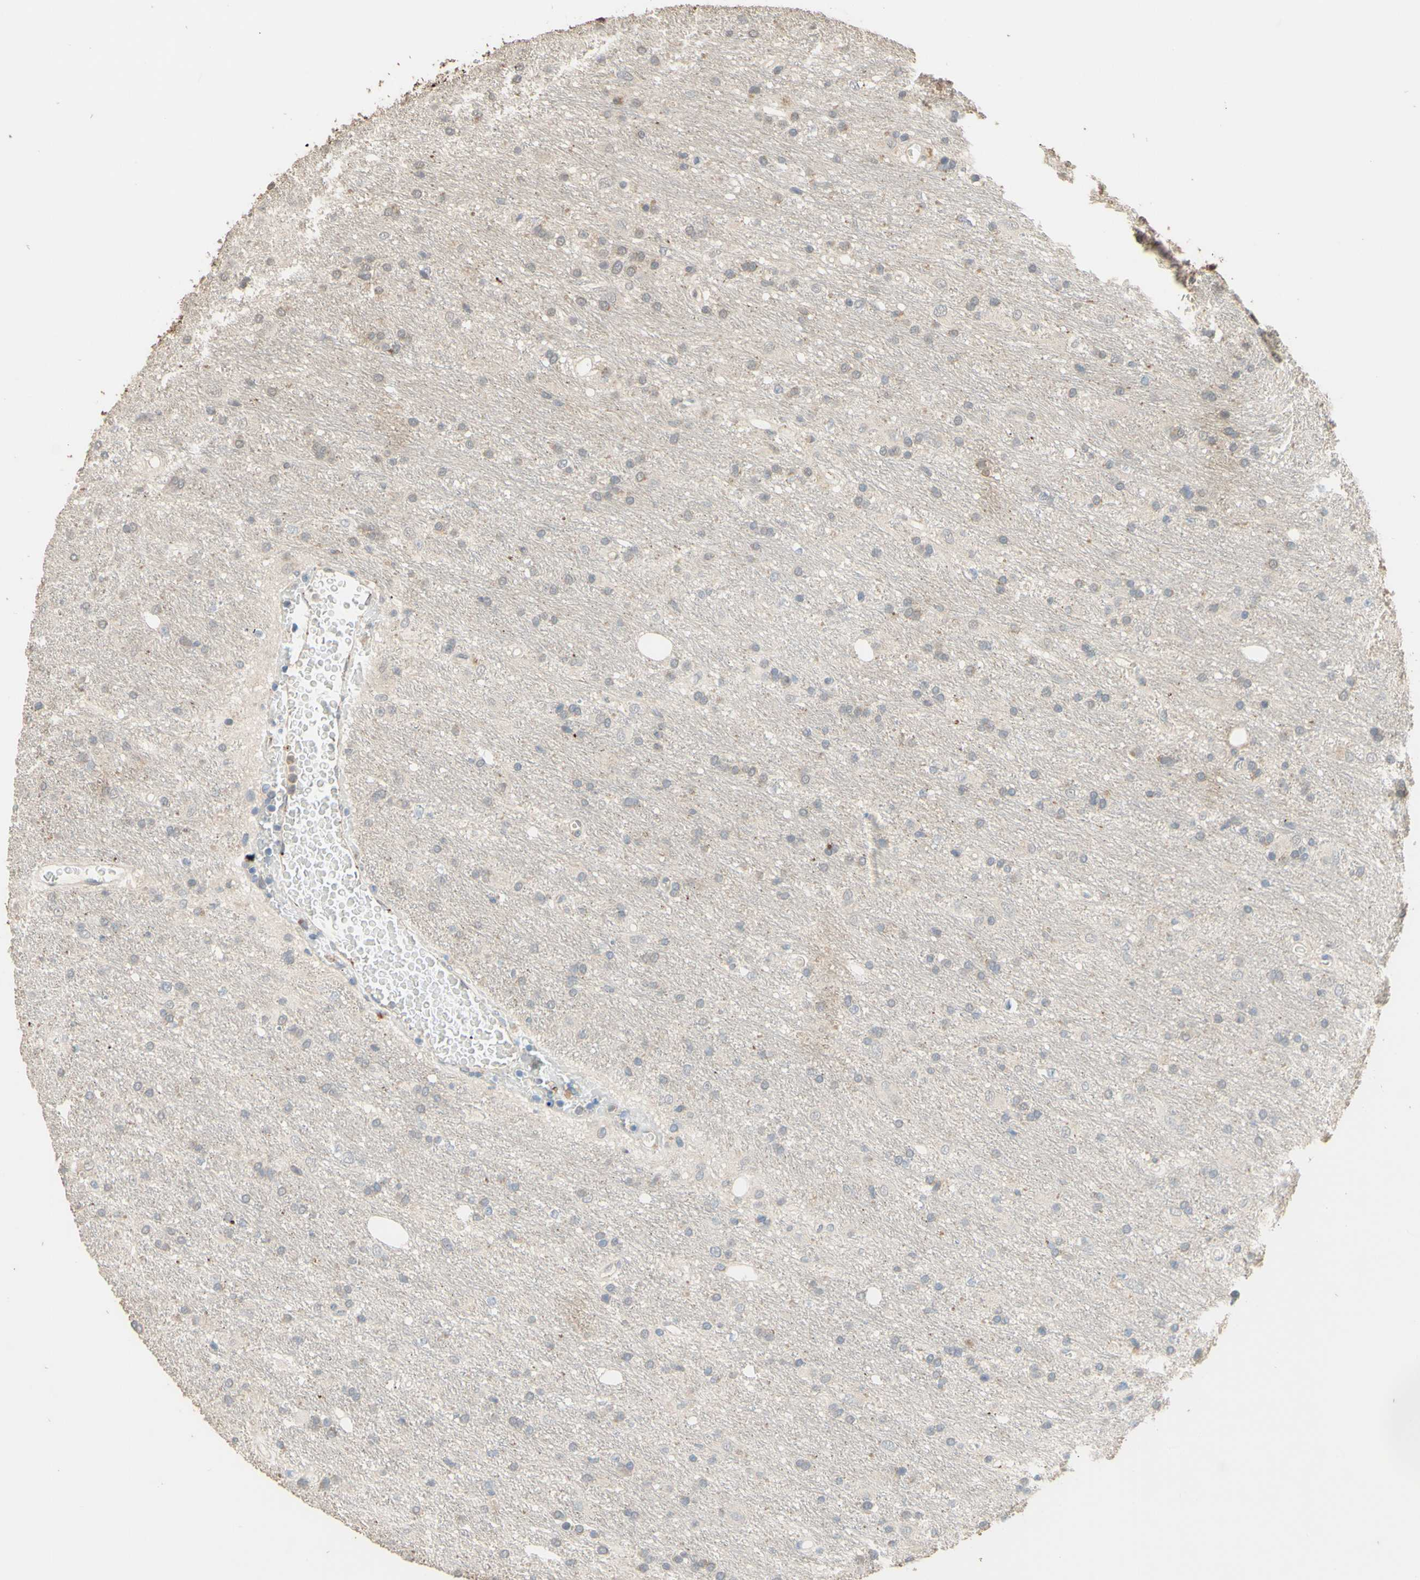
{"staining": {"intensity": "weak", "quantity": "<25%", "location": "cytoplasmic/membranous"}, "tissue": "glioma", "cell_type": "Tumor cells", "image_type": "cancer", "snomed": [{"axis": "morphology", "description": "Glioma, malignant, Low grade"}, {"axis": "topography", "description": "Brain"}], "caption": "DAB (3,3'-diaminobenzidine) immunohistochemical staining of malignant glioma (low-grade) demonstrates no significant positivity in tumor cells.", "gene": "SMIM19", "patient": {"sex": "male", "age": 77}}